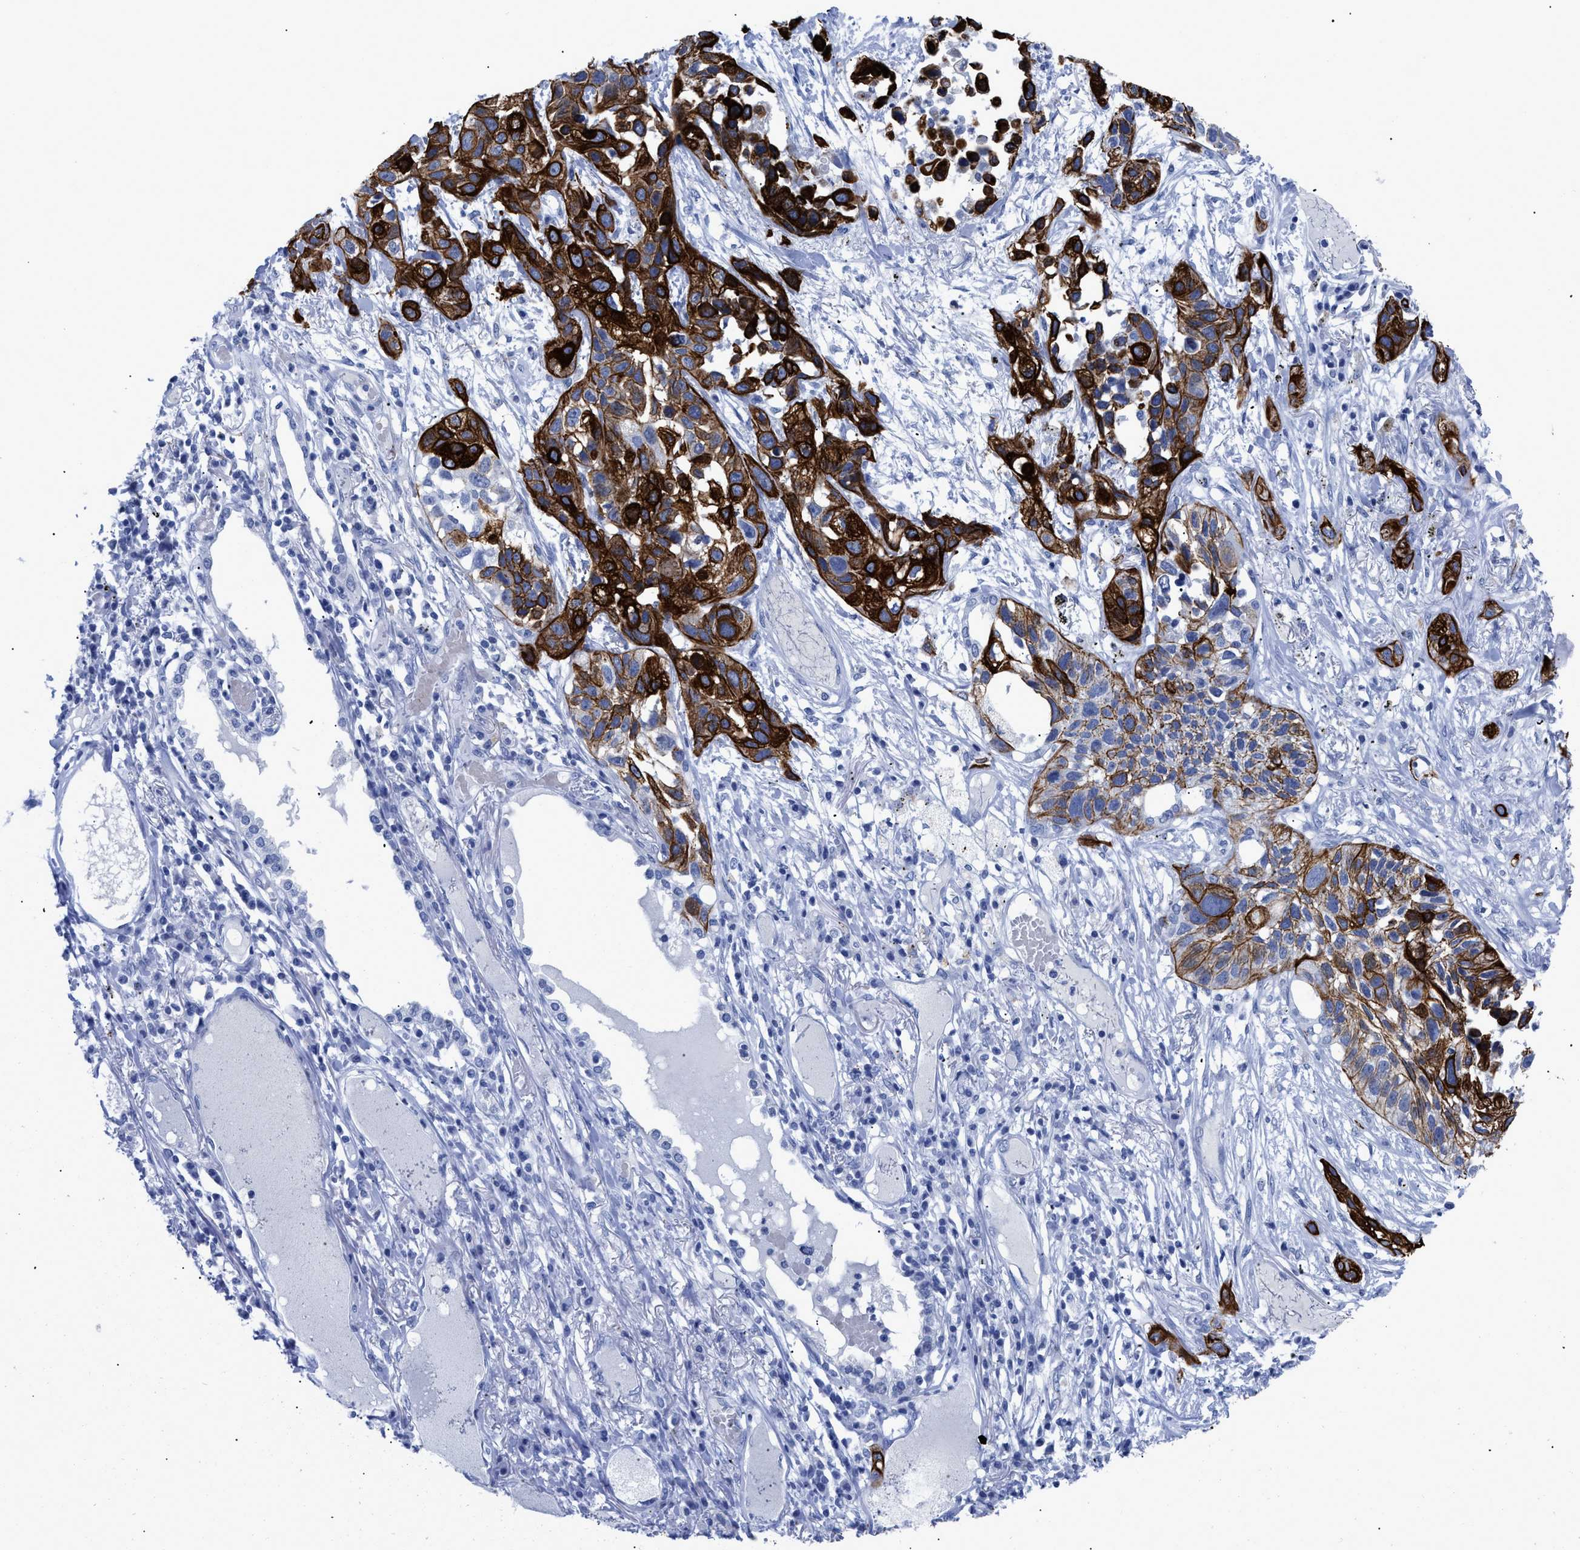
{"staining": {"intensity": "strong", "quantity": "25%-75%", "location": "cytoplasmic/membranous"}, "tissue": "lung cancer", "cell_type": "Tumor cells", "image_type": "cancer", "snomed": [{"axis": "morphology", "description": "Squamous cell carcinoma, NOS"}, {"axis": "topography", "description": "Lung"}], "caption": "Immunohistochemical staining of lung squamous cell carcinoma exhibits strong cytoplasmic/membranous protein expression in approximately 25%-75% of tumor cells.", "gene": "DUSP26", "patient": {"sex": "male", "age": 71}}